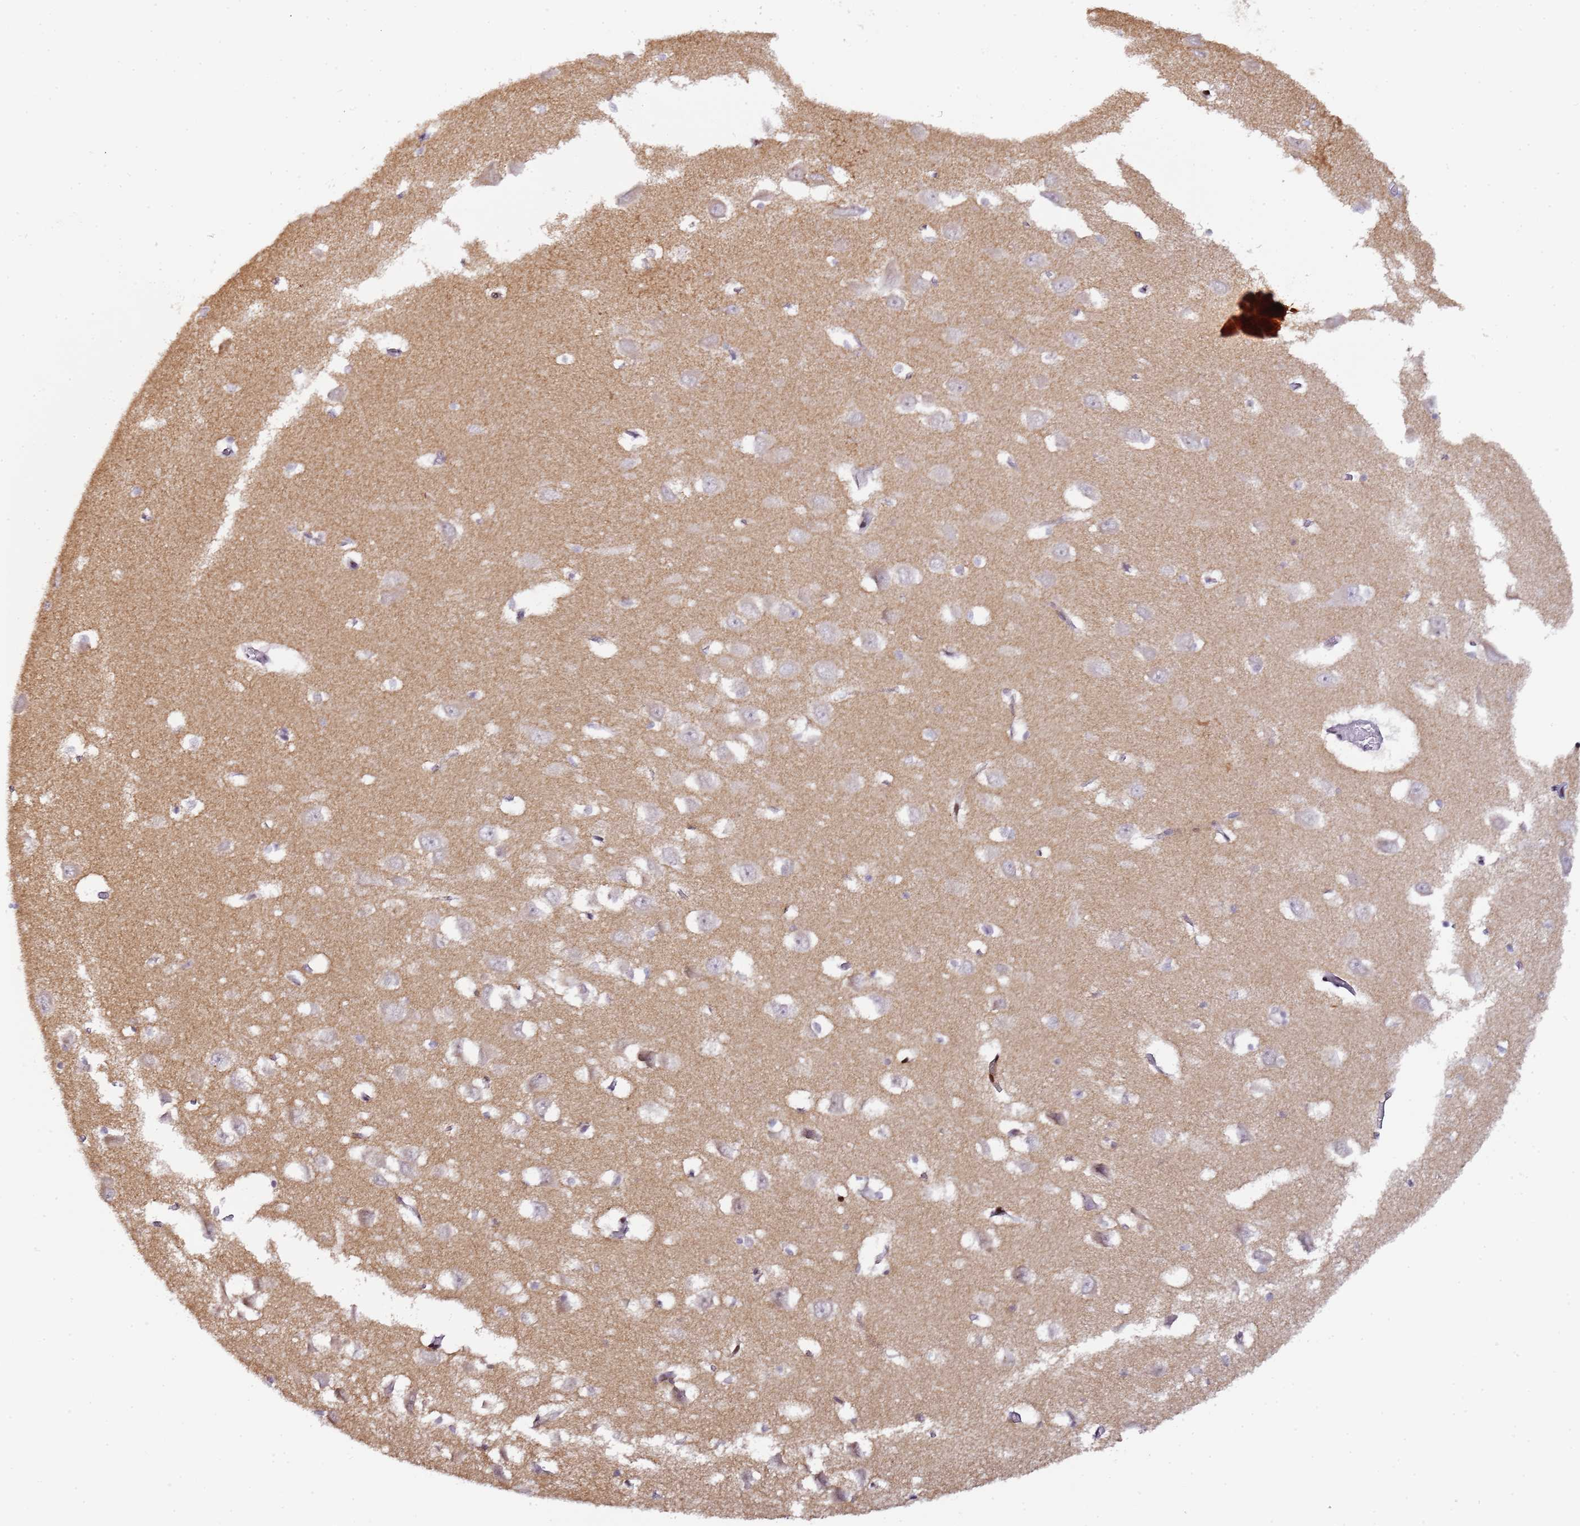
{"staining": {"intensity": "negative", "quantity": "none", "location": "none"}, "tissue": "hippocampus", "cell_type": "Glial cells", "image_type": "normal", "snomed": [{"axis": "morphology", "description": "Normal tissue, NOS"}, {"axis": "topography", "description": "Hippocampus"}], "caption": "This photomicrograph is of normal hippocampus stained with immunohistochemistry to label a protein in brown with the nuclei are counter-stained blue. There is no positivity in glial cells. (DAB (3,3'-diaminobenzidine) immunohistochemistry (IHC), high magnification).", "gene": "MRPL49", "patient": {"sex": "male", "age": 70}}